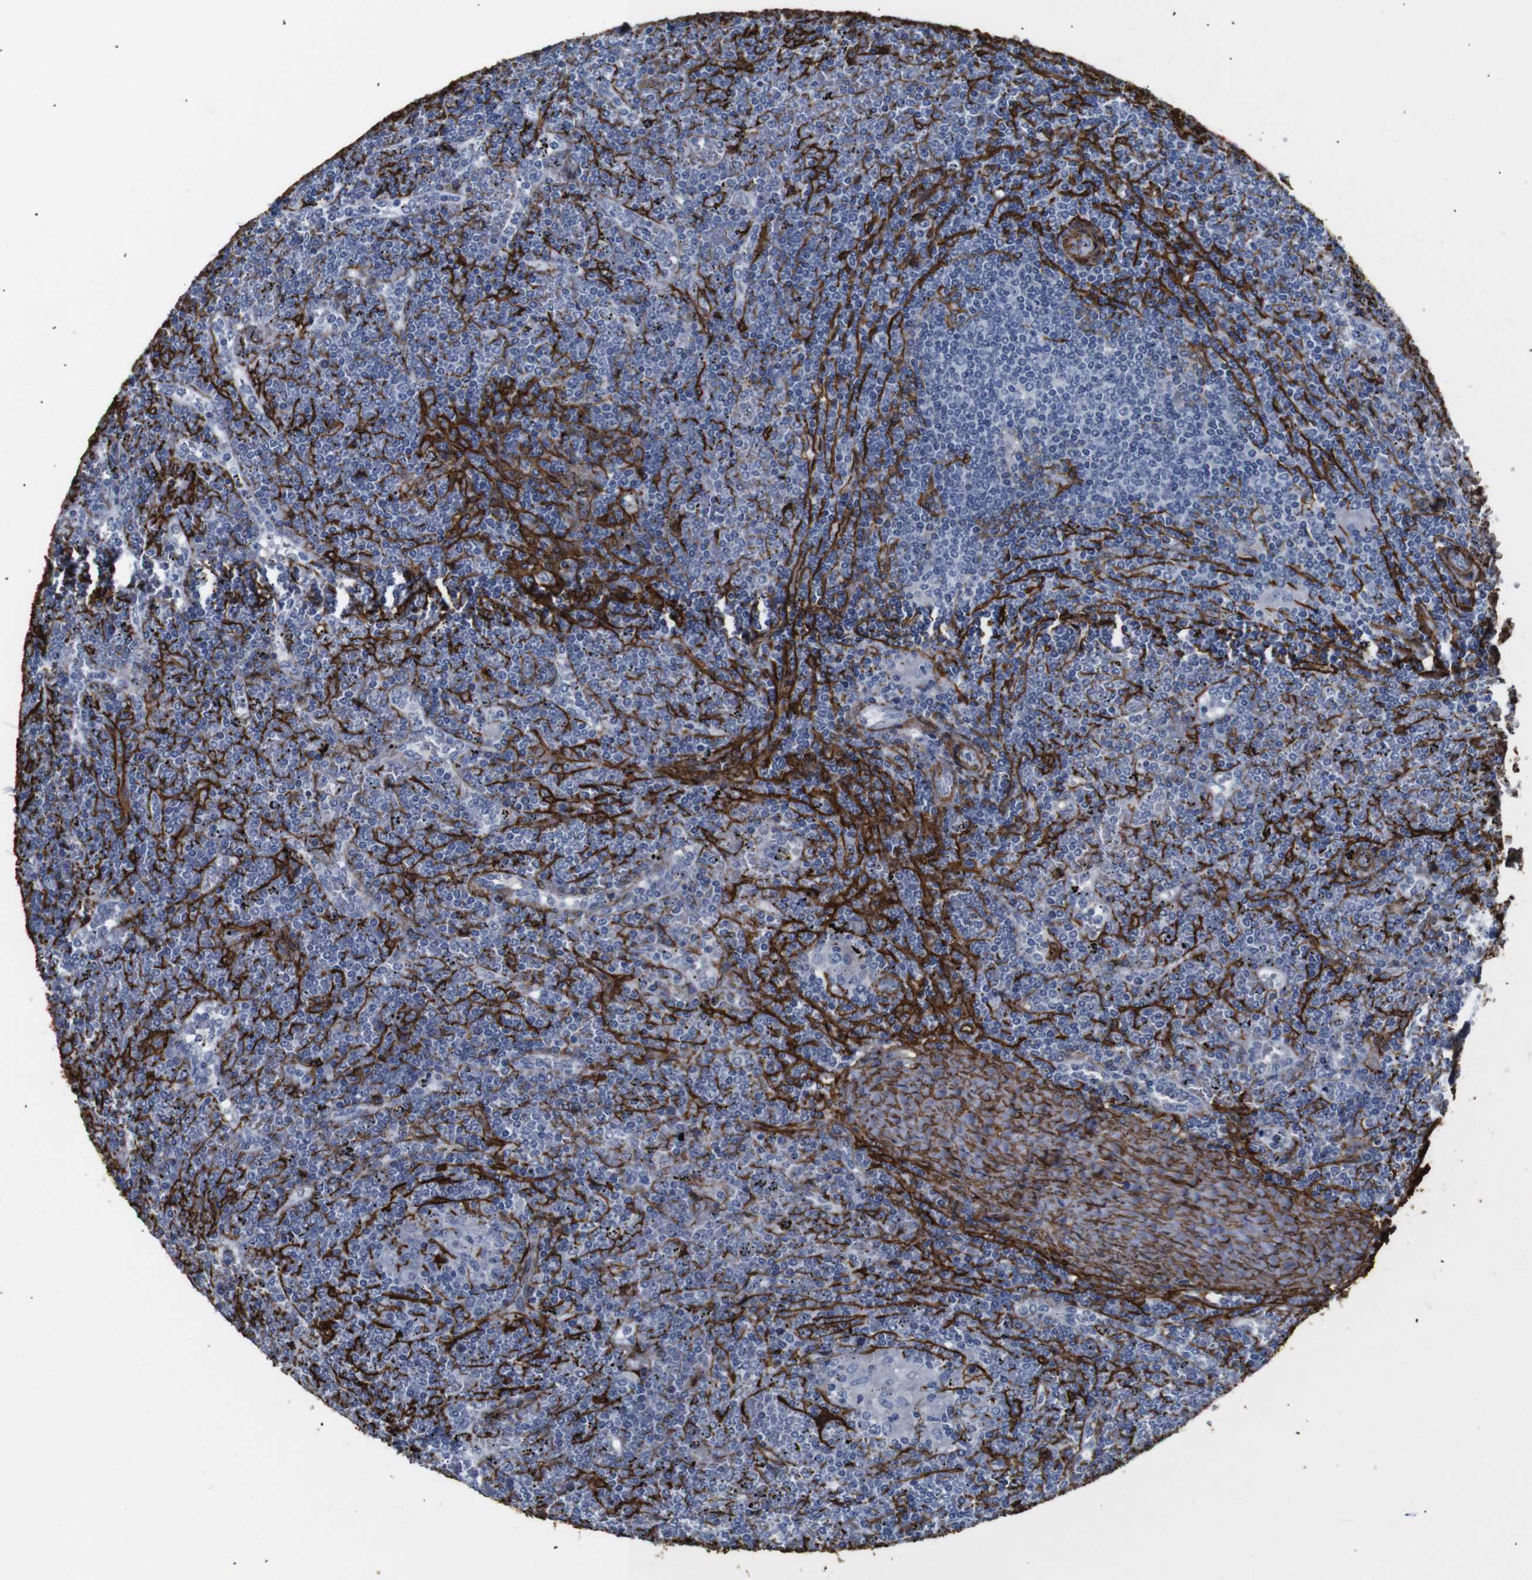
{"staining": {"intensity": "negative", "quantity": "none", "location": "none"}, "tissue": "lymphoma", "cell_type": "Tumor cells", "image_type": "cancer", "snomed": [{"axis": "morphology", "description": "Malignant lymphoma, non-Hodgkin's type, Low grade"}, {"axis": "topography", "description": "Spleen"}], "caption": "Immunohistochemistry (IHC) histopathology image of human low-grade malignant lymphoma, non-Hodgkin's type stained for a protein (brown), which exhibits no expression in tumor cells.", "gene": "ACTA2", "patient": {"sex": "female", "age": 19}}